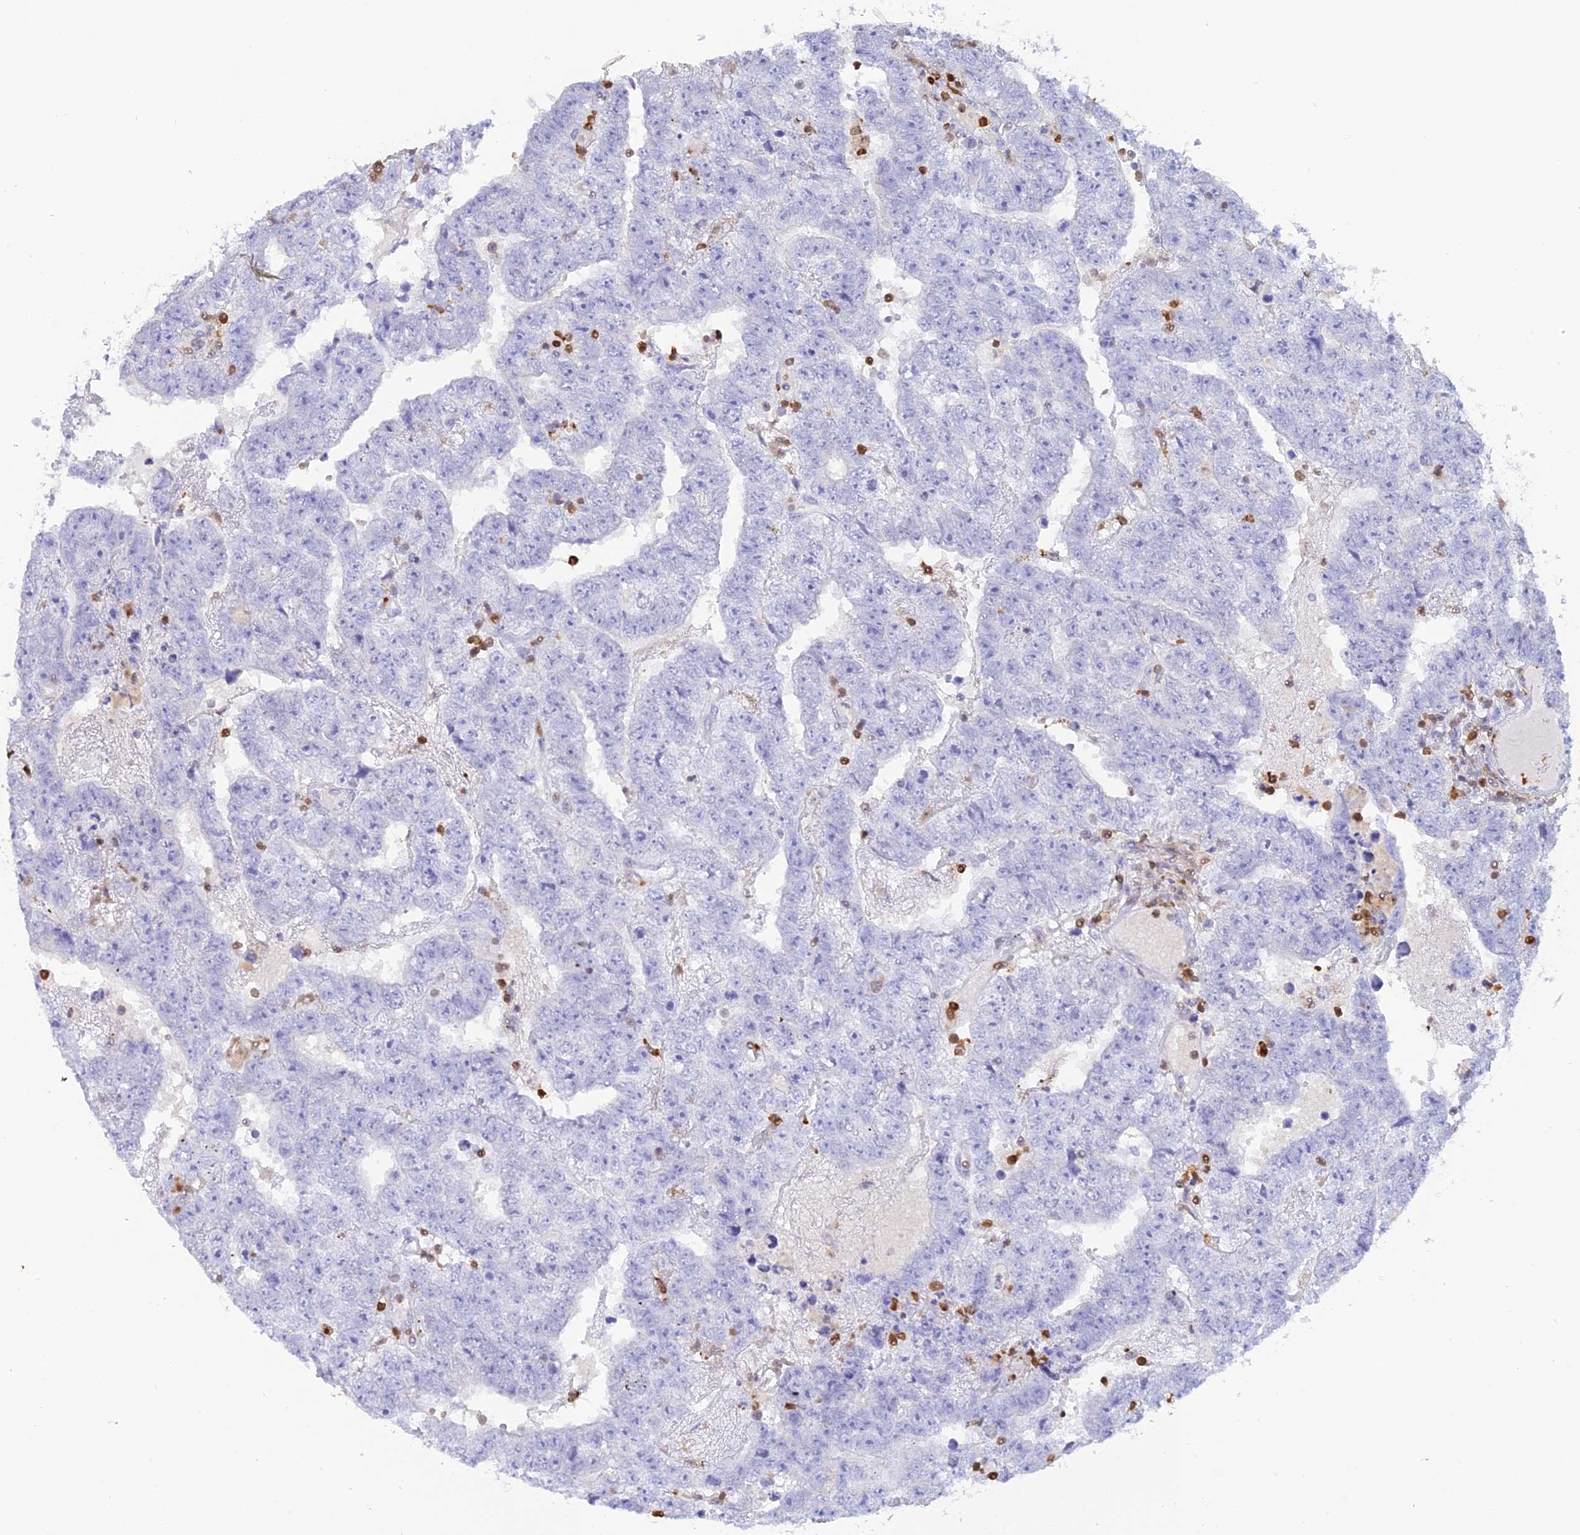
{"staining": {"intensity": "negative", "quantity": "none", "location": "none"}, "tissue": "testis cancer", "cell_type": "Tumor cells", "image_type": "cancer", "snomed": [{"axis": "morphology", "description": "Carcinoma, Embryonal, NOS"}, {"axis": "topography", "description": "Testis"}], "caption": "Tumor cells are negative for protein expression in human testis embryonal carcinoma.", "gene": "PGBD4", "patient": {"sex": "male", "age": 25}}